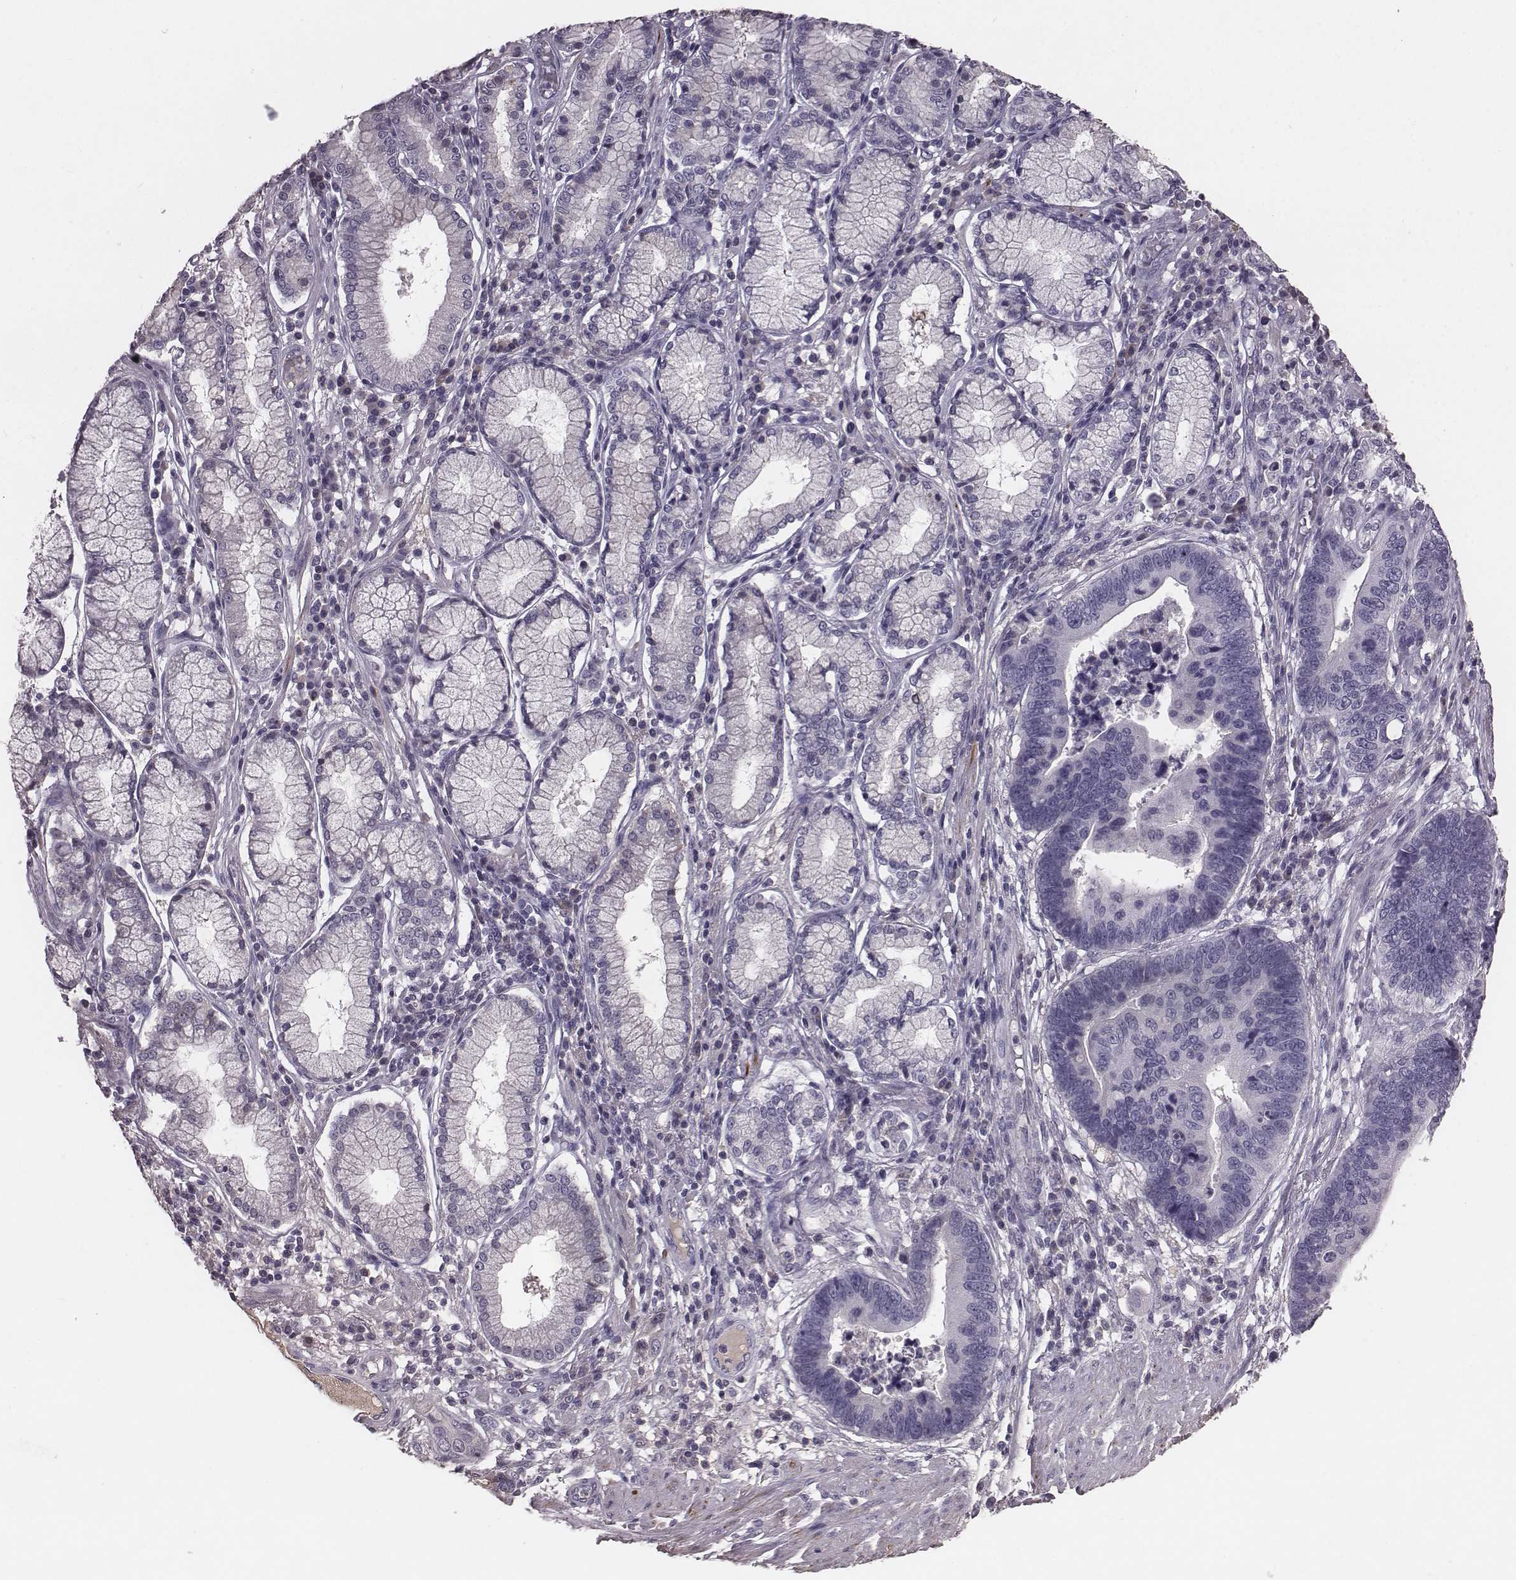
{"staining": {"intensity": "negative", "quantity": "none", "location": "none"}, "tissue": "stomach cancer", "cell_type": "Tumor cells", "image_type": "cancer", "snomed": [{"axis": "morphology", "description": "Adenocarcinoma, NOS"}, {"axis": "topography", "description": "Stomach"}], "caption": "This micrograph is of adenocarcinoma (stomach) stained with immunohistochemistry to label a protein in brown with the nuclei are counter-stained blue. There is no positivity in tumor cells. (Brightfield microscopy of DAB (3,3'-diaminobenzidine) IHC at high magnification).", "gene": "SMIM24", "patient": {"sex": "male", "age": 84}}